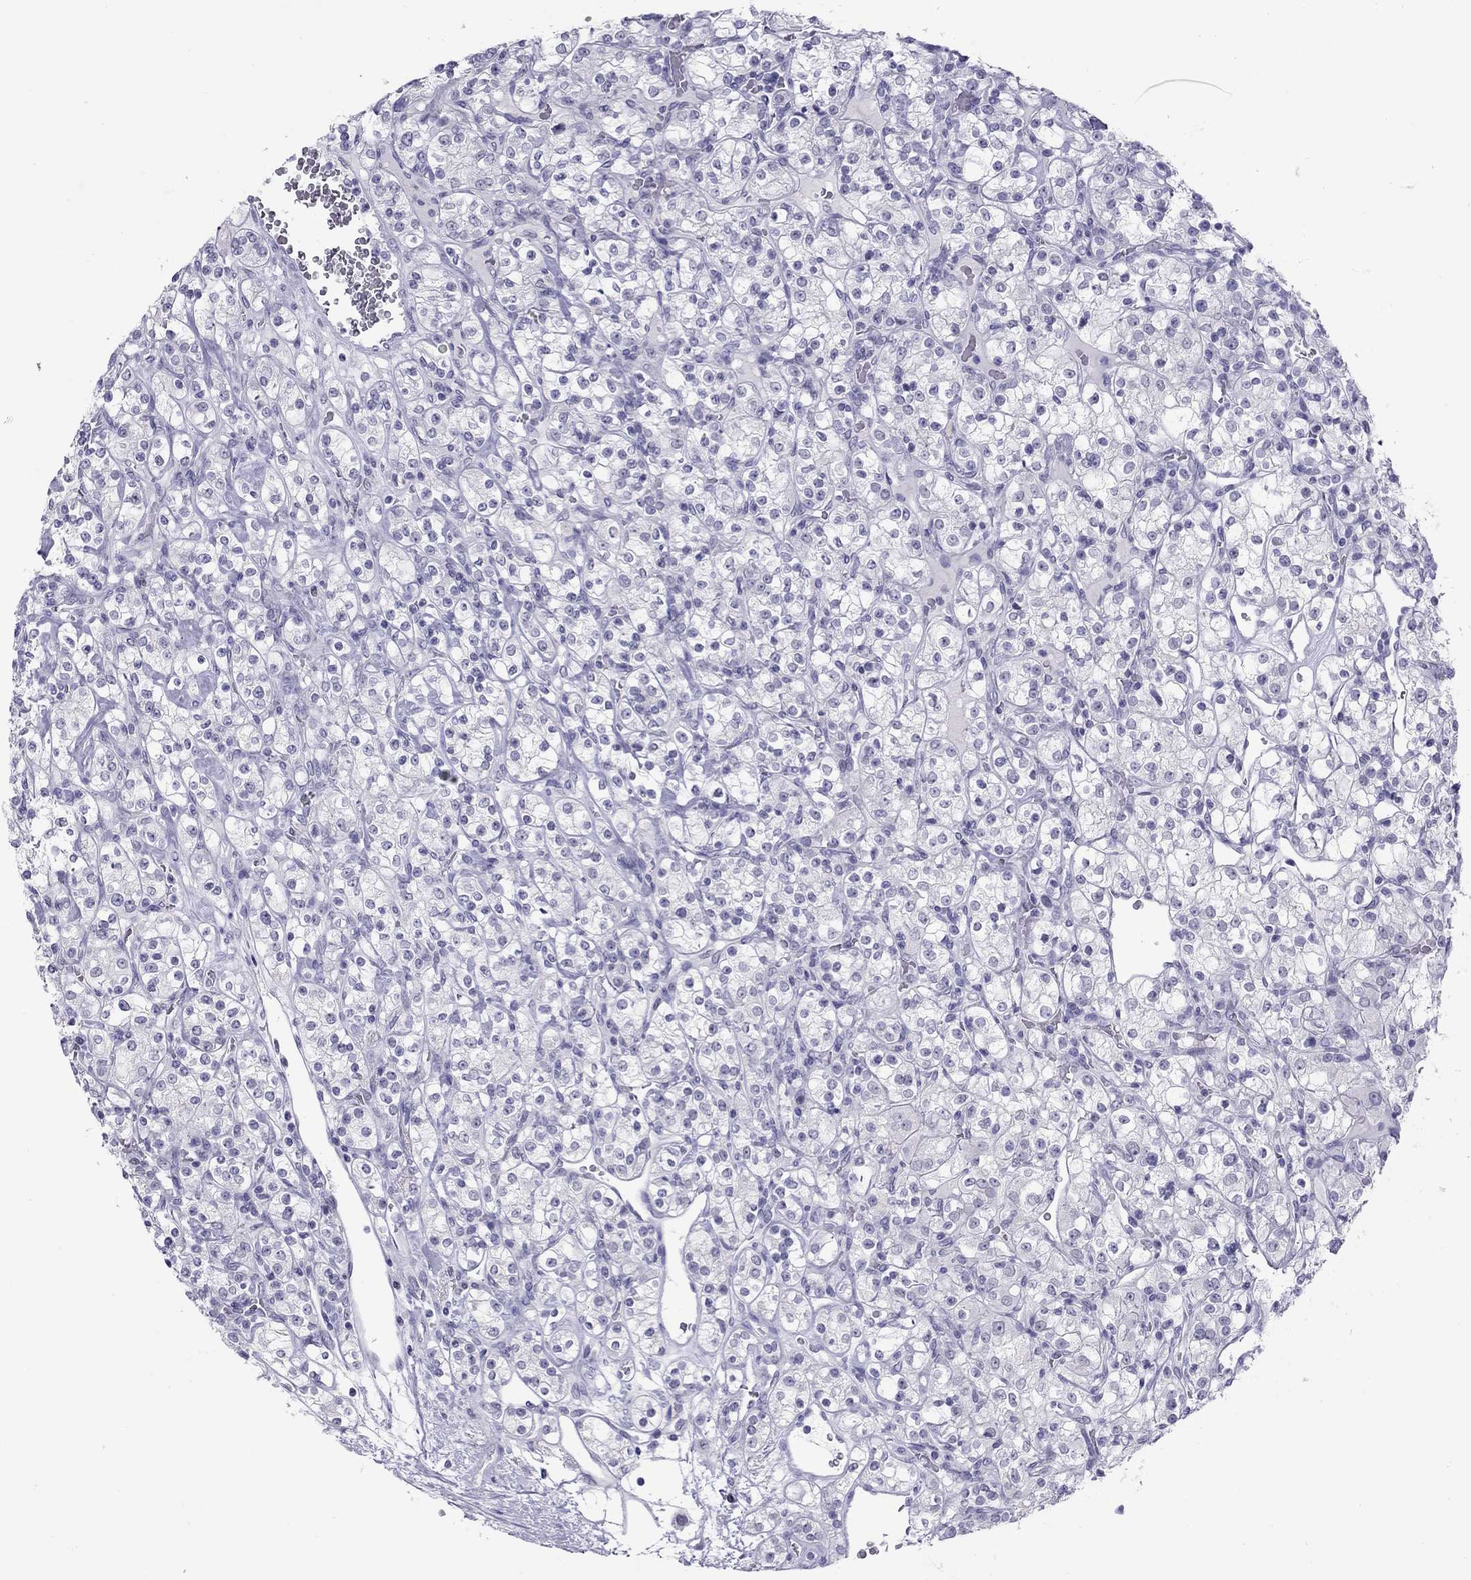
{"staining": {"intensity": "negative", "quantity": "none", "location": "none"}, "tissue": "renal cancer", "cell_type": "Tumor cells", "image_type": "cancer", "snomed": [{"axis": "morphology", "description": "Adenocarcinoma, NOS"}, {"axis": "topography", "description": "Kidney"}], "caption": "Tumor cells show no significant expression in renal adenocarcinoma.", "gene": "CHRNB3", "patient": {"sex": "male", "age": 77}}